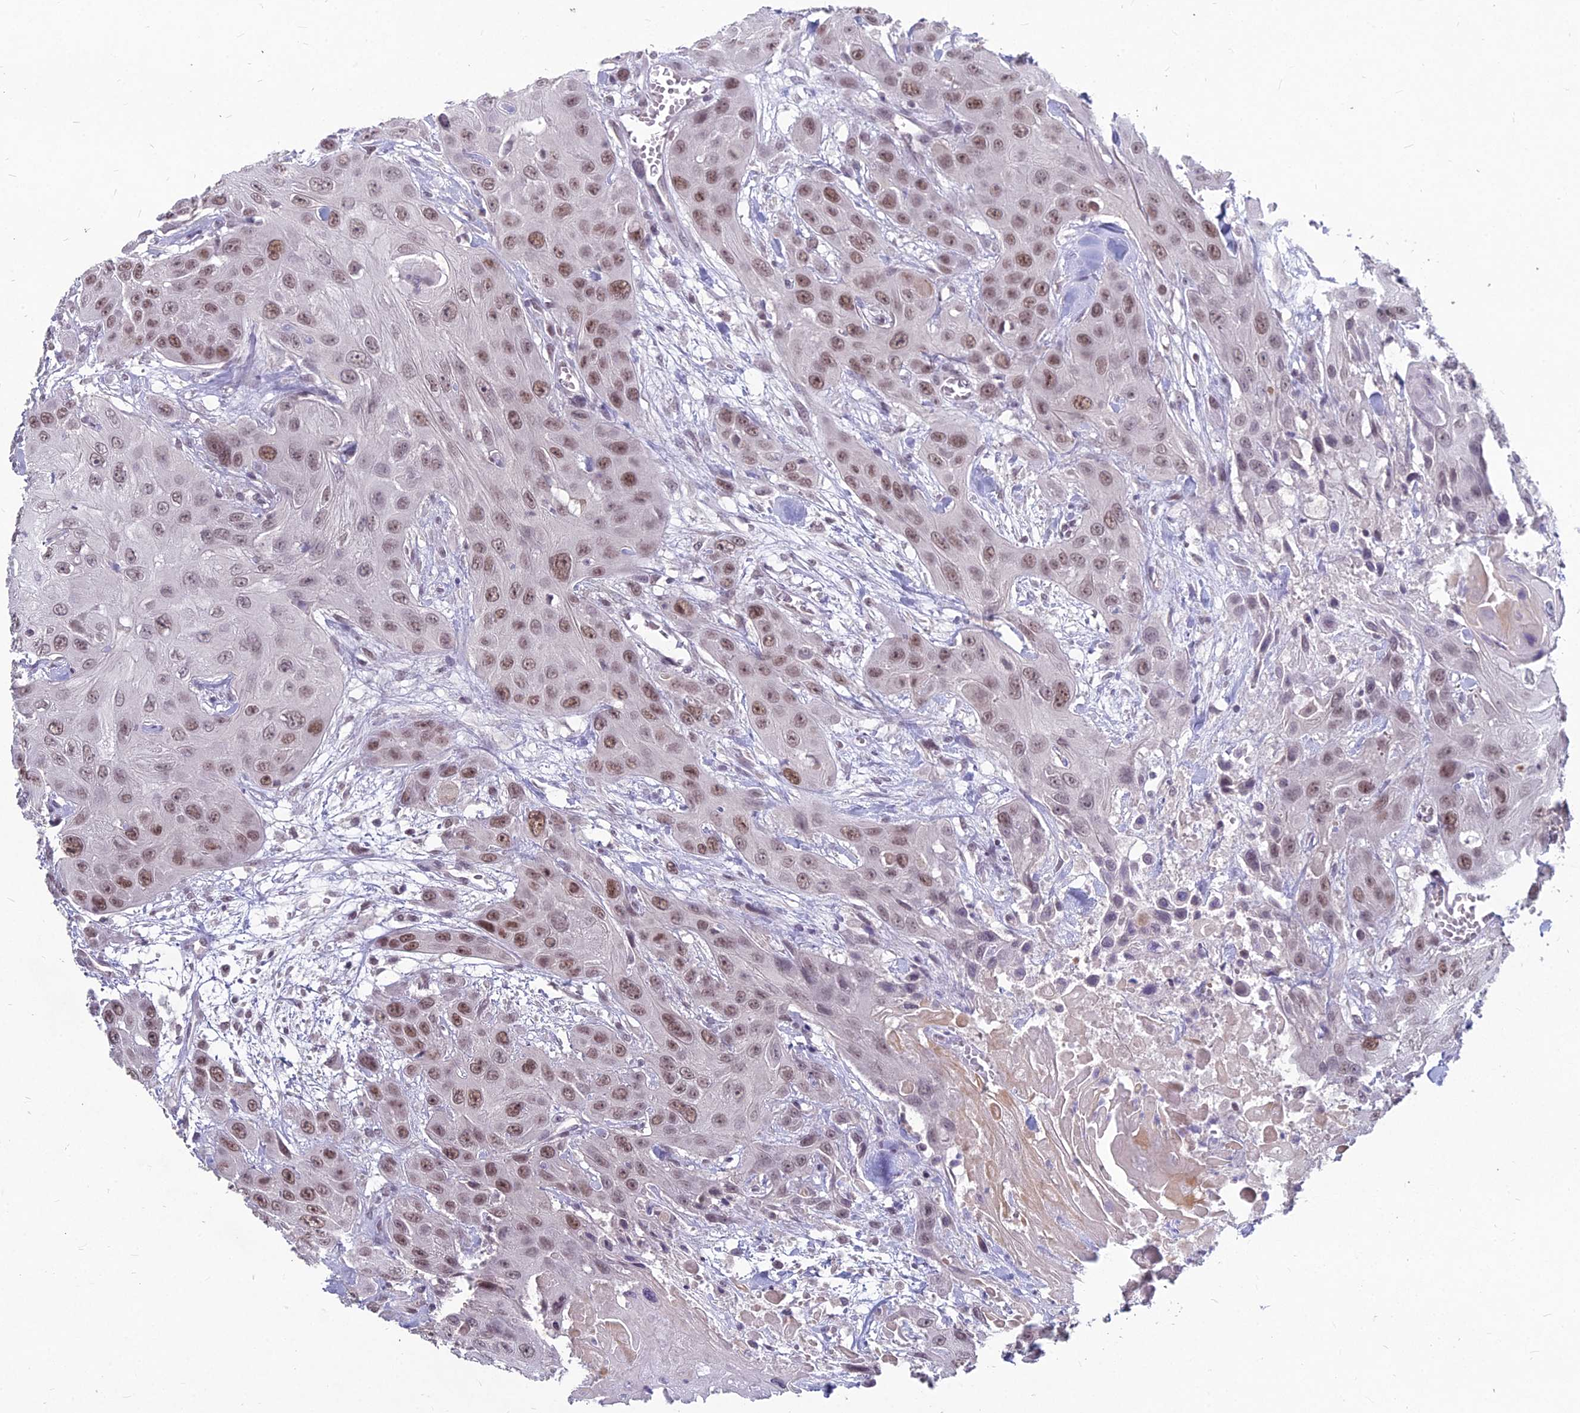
{"staining": {"intensity": "moderate", "quantity": ">75%", "location": "nuclear"}, "tissue": "head and neck cancer", "cell_type": "Tumor cells", "image_type": "cancer", "snomed": [{"axis": "morphology", "description": "Squamous cell carcinoma, NOS"}, {"axis": "topography", "description": "Head-Neck"}], "caption": "Protein expression analysis of human squamous cell carcinoma (head and neck) reveals moderate nuclear expression in about >75% of tumor cells.", "gene": "KAT7", "patient": {"sex": "male", "age": 81}}